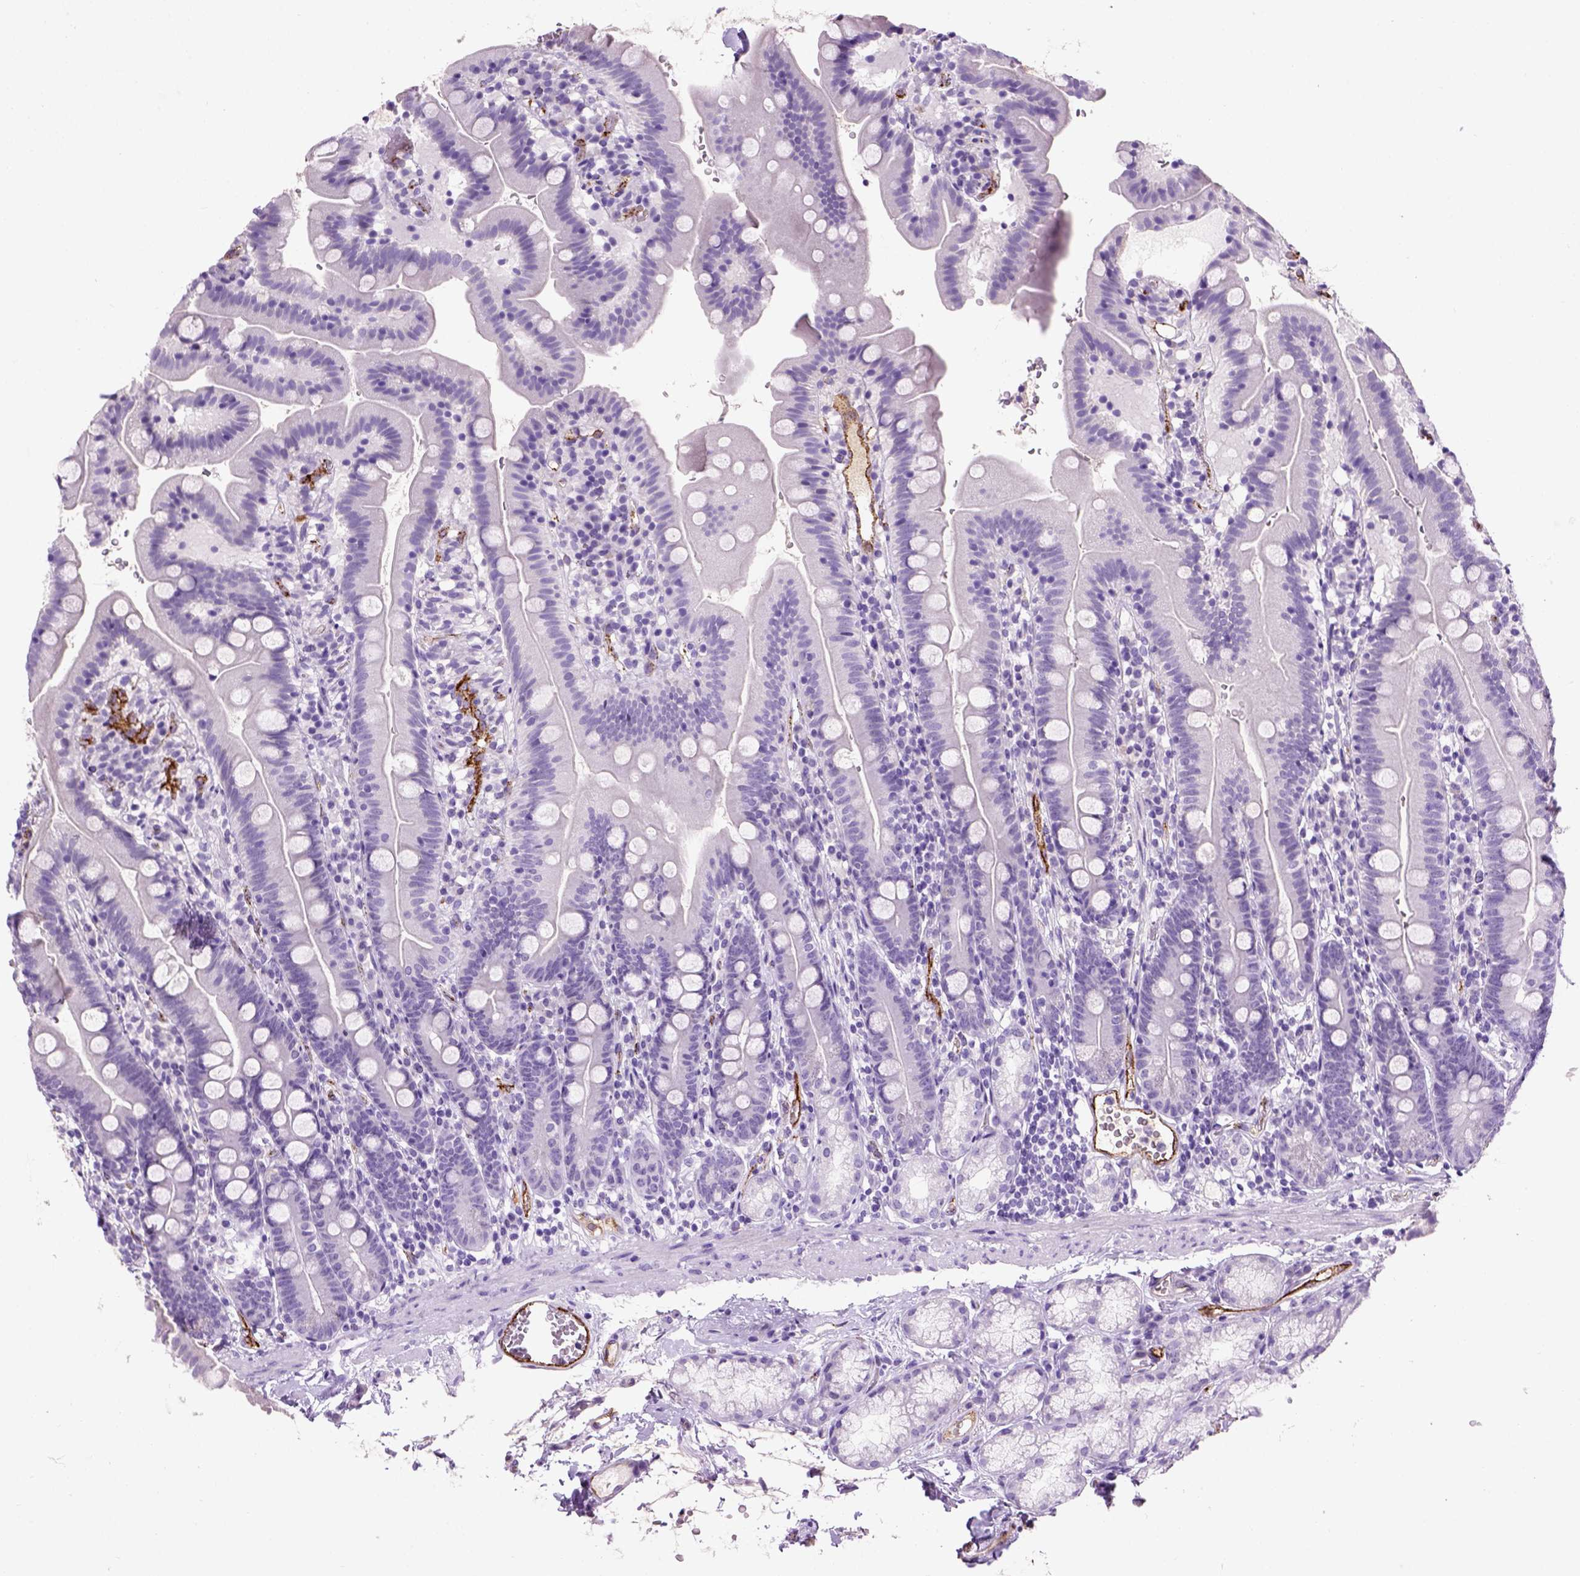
{"staining": {"intensity": "negative", "quantity": "none", "location": "none"}, "tissue": "duodenum", "cell_type": "Glandular cells", "image_type": "normal", "snomed": [{"axis": "morphology", "description": "Normal tissue, NOS"}, {"axis": "topography", "description": "Duodenum"}], "caption": "Duodenum stained for a protein using immunohistochemistry demonstrates no staining glandular cells.", "gene": "VWF", "patient": {"sex": "female", "age": 67}}